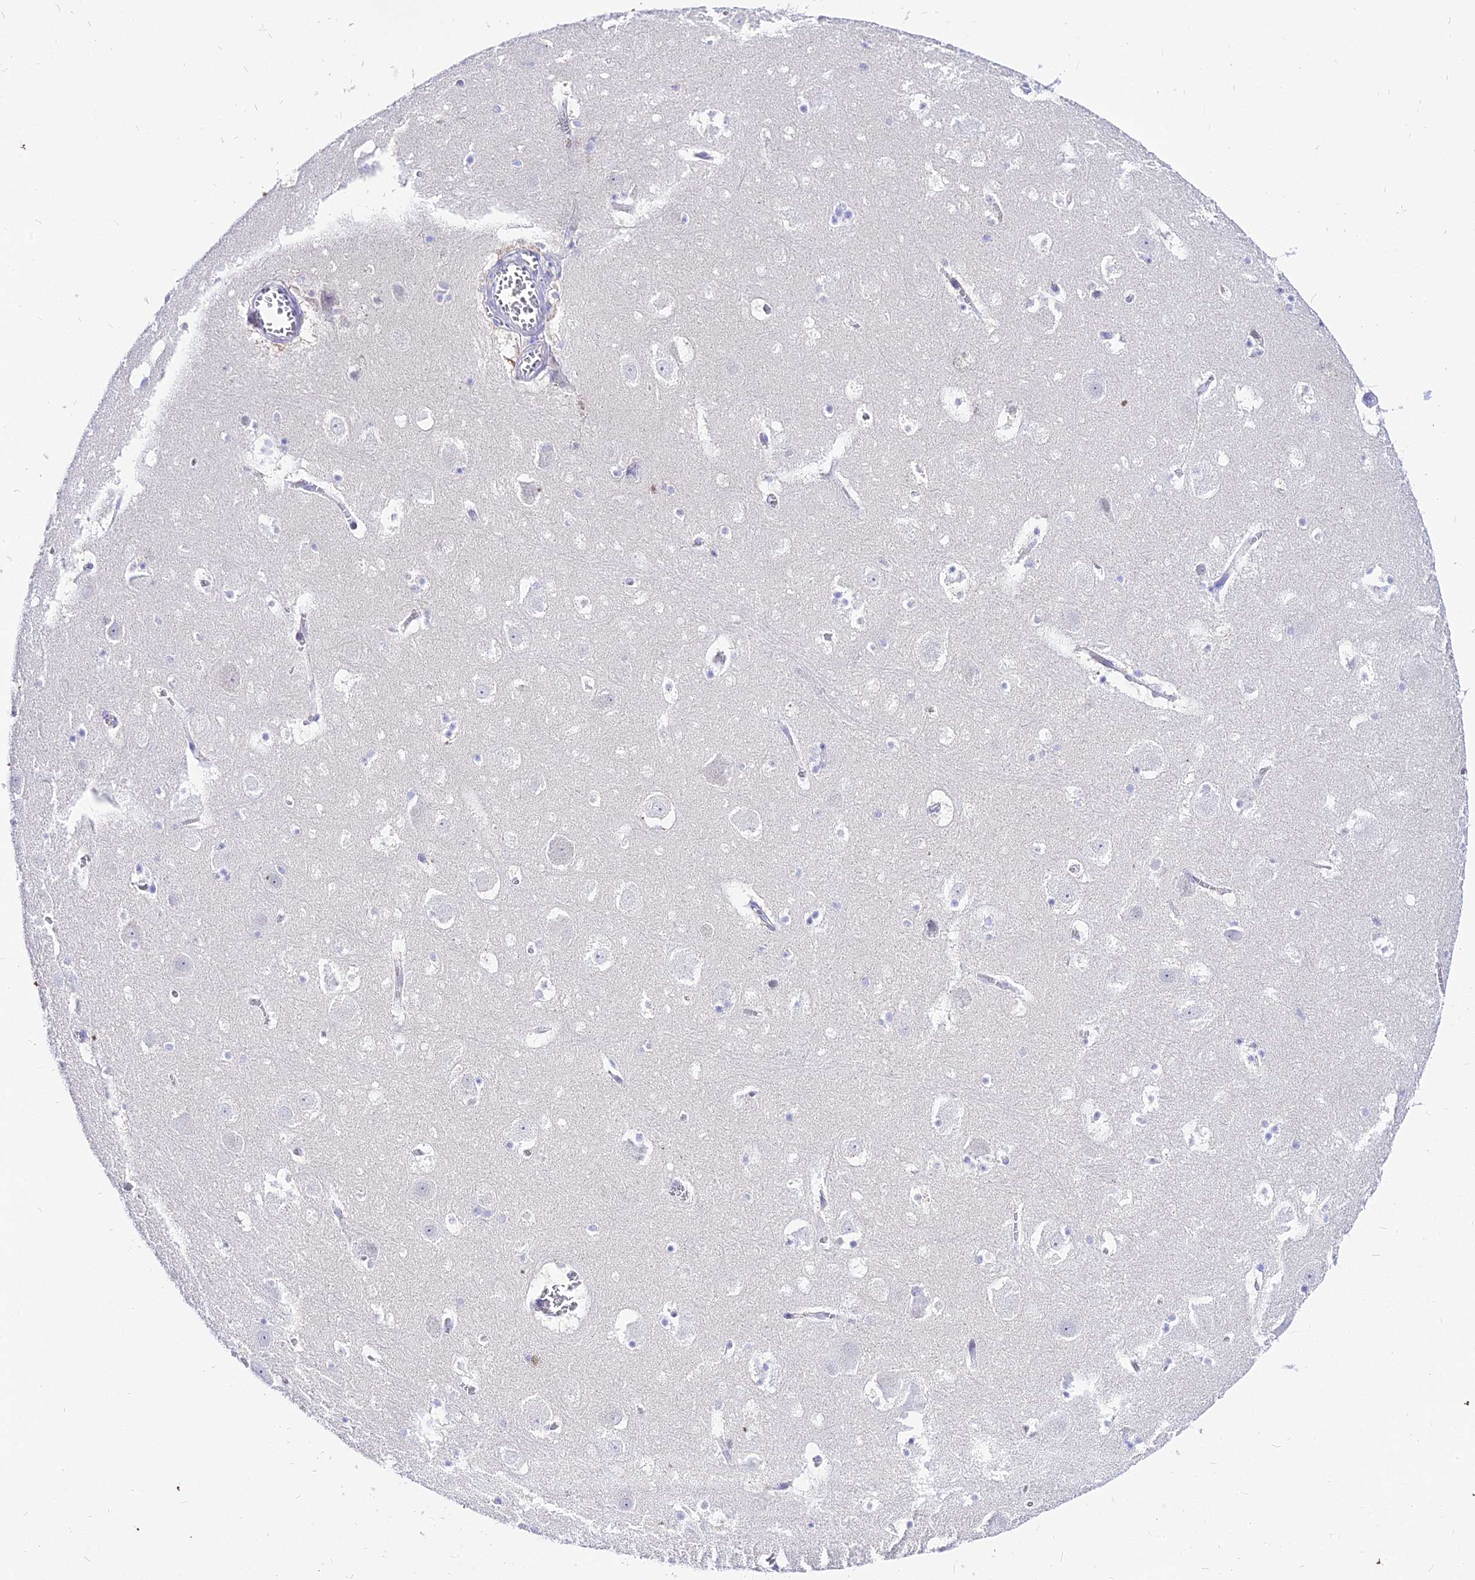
{"staining": {"intensity": "negative", "quantity": "none", "location": "none"}, "tissue": "hippocampus", "cell_type": "Glial cells", "image_type": "normal", "snomed": [{"axis": "morphology", "description": "Normal tissue, NOS"}, {"axis": "topography", "description": "Hippocampus"}], "caption": "Immunohistochemistry (IHC) photomicrograph of unremarkable hippocampus: hippocampus stained with DAB (3,3'-diaminobenzidine) reveals no significant protein positivity in glial cells.", "gene": "CARD18", "patient": {"sex": "male", "age": 45}}